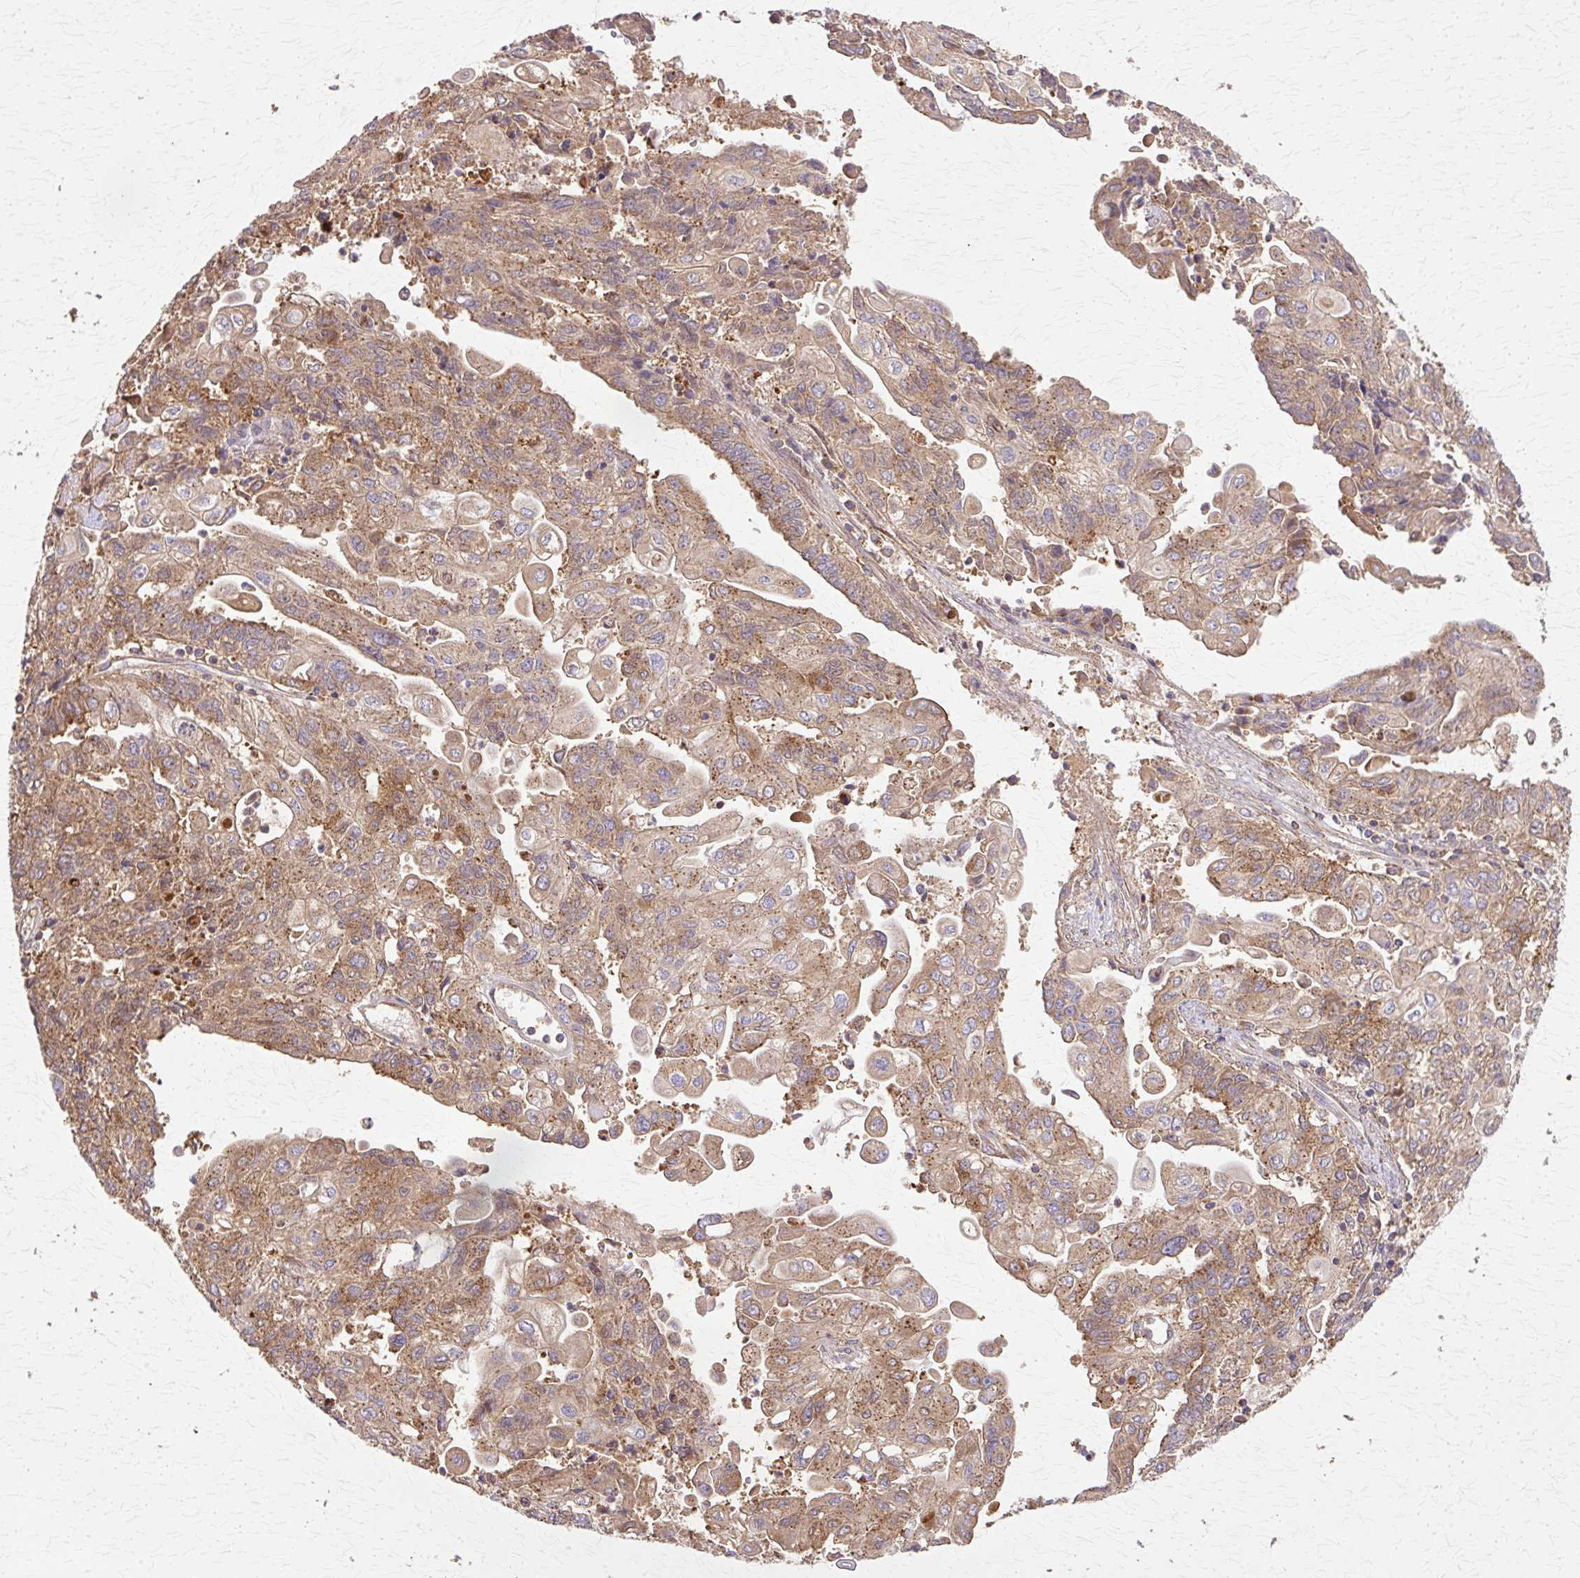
{"staining": {"intensity": "moderate", "quantity": ">75%", "location": "cytoplasmic/membranous"}, "tissue": "endometrial cancer", "cell_type": "Tumor cells", "image_type": "cancer", "snomed": [{"axis": "morphology", "description": "Adenocarcinoma, NOS"}, {"axis": "topography", "description": "Endometrium"}], "caption": "Moderate cytoplasmic/membranous positivity is present in about >75% of tumor cells in endometrial cancer (adenocarcinoma).", "gene": "COPB1", "patient": {"sex": "female", "age": 54}}